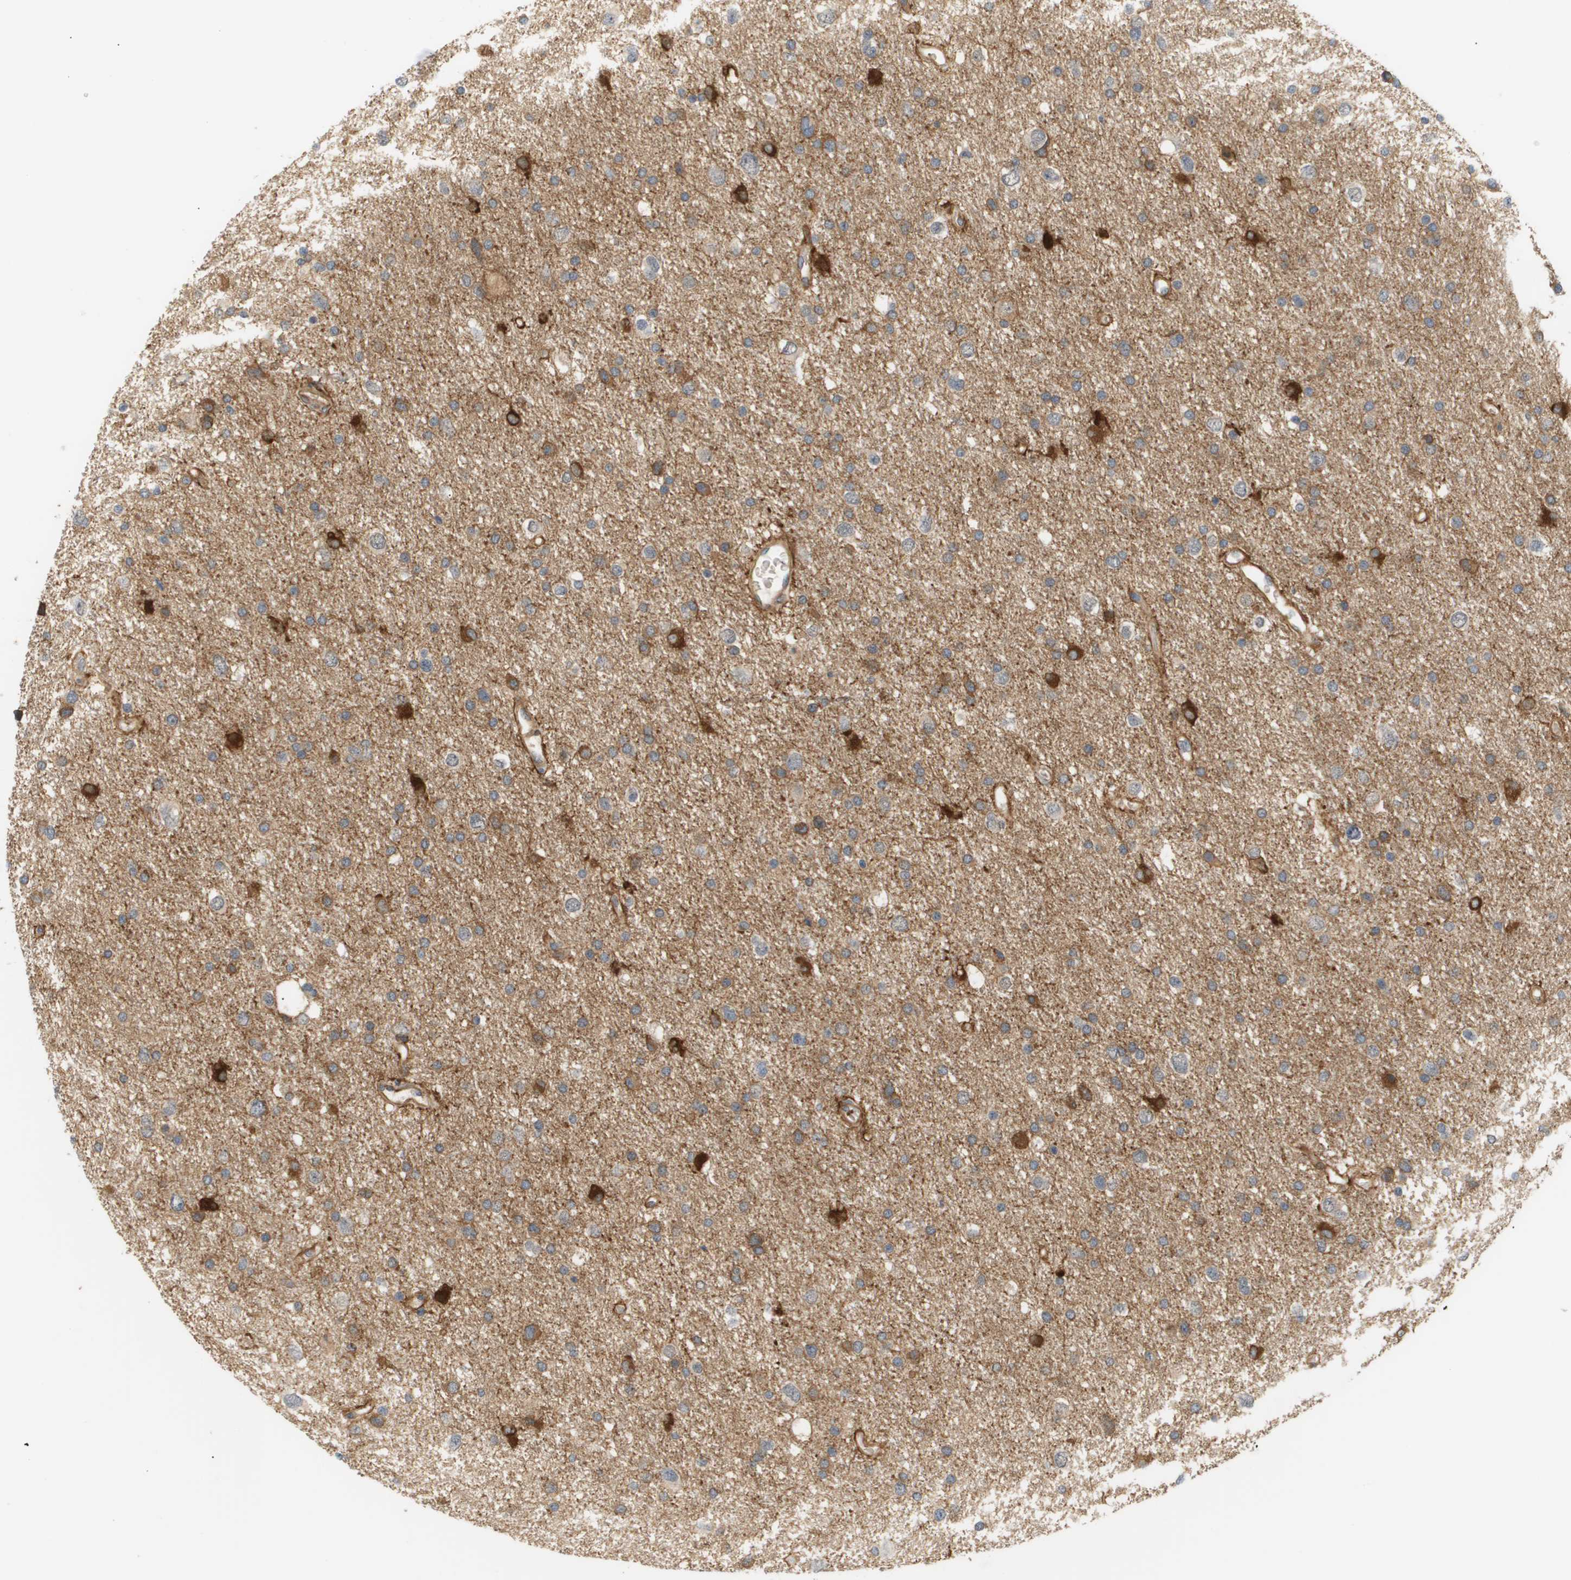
{"staining": {"intensity": "moderate", "quantity": "25%-75%", "location": "cytoplasmic/membranous"}, "tissue": "glioma", "cell_type": "Tumor cells", "image_type": "cancer", "snomed": [{"axis": "morphology", "description": "Glioma, malignant, Low grade"}, {"axis": "topography", "description": "Brain"}], "caption": "The immunohistochemical stain highlights moderate cytoplasmic/membranous staining in tumor cells of glioma tissue.", "gene": "CORO2B", "patient": {"sex": "female", "age": 37}}